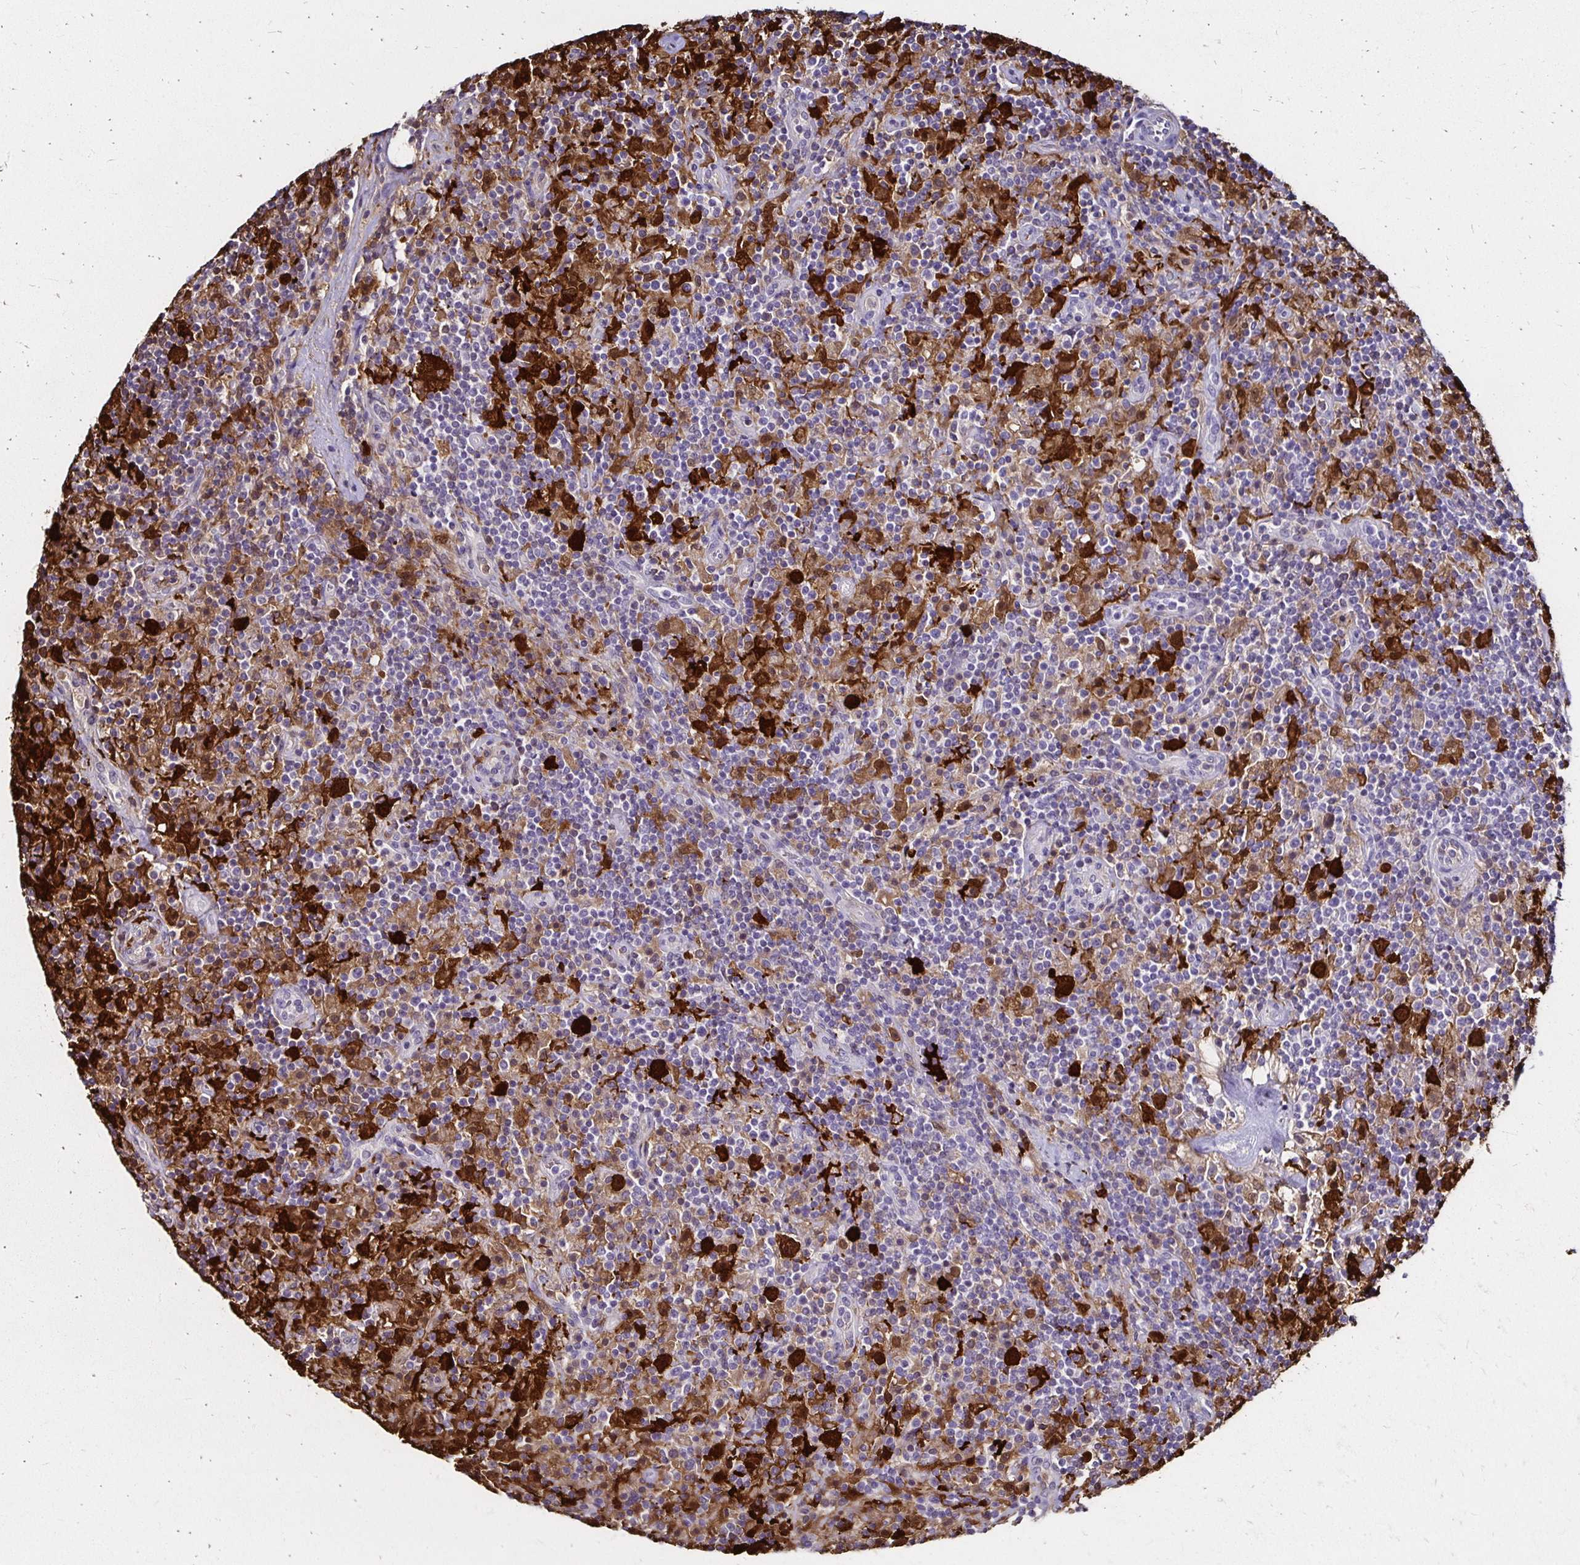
{"staining": {"intensity": "negative", "quantity": "none", "location": "none"}, "tissue": "lymphoma", "cell_type": "Tumor cells", "image_type": "cancer", "snomed": [{"axis": "morphology", "description": "Hodgkin's disease, NOS"}, {"axis": "topography", "description": "Lymph node"}], "caption": "Protein analysis of Hodgkin's disease exhibits no significant expression in tumor cells.", "gene": "TXN", "patient": {"sex": "male", "age": 70}}